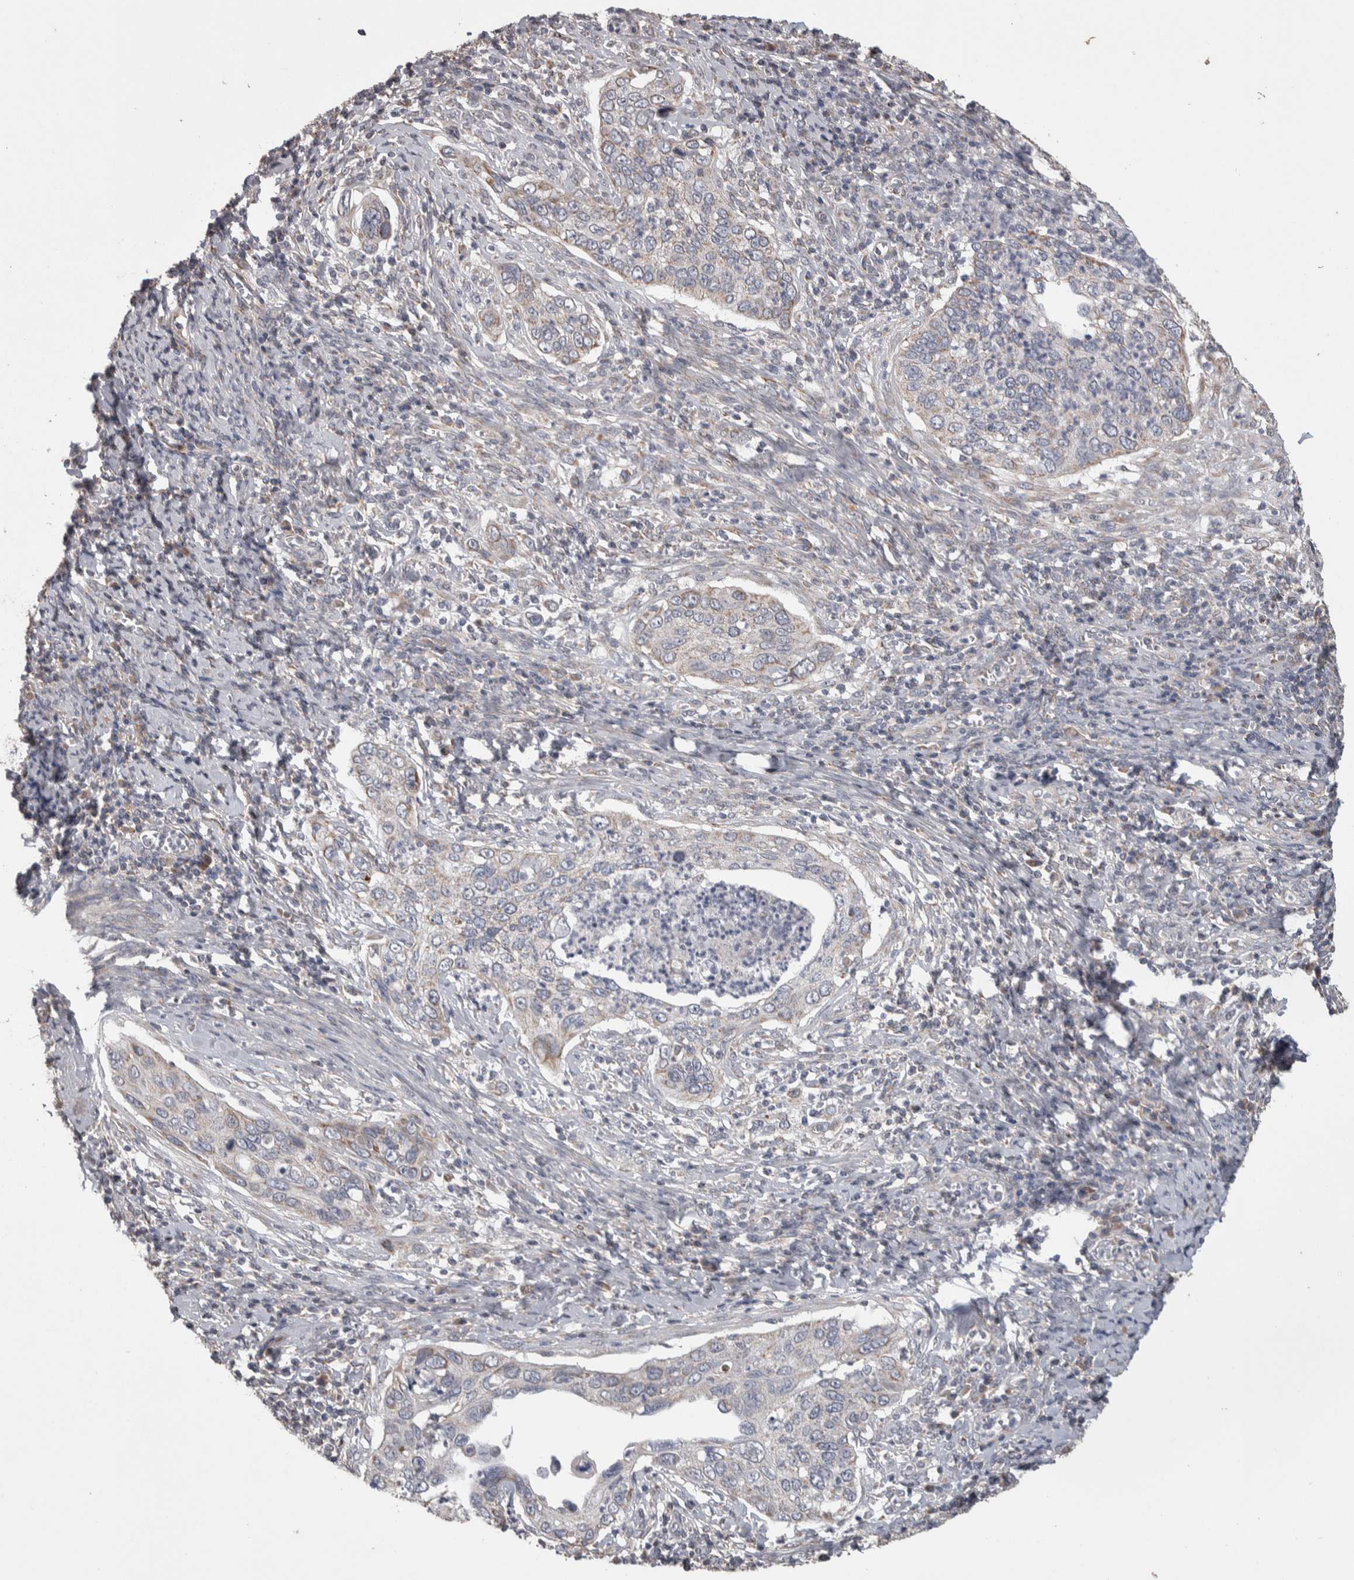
{"staining": {"intensity": "weak", "quantity": "<25%", "location": "cytoplasmic/membranous"}, "tissue": "cervical cancer", "cell_type": "Tumor cells", "image_type": "cancer", "snomed": [{"axis": "morphology", "description": "Squamous cell carcinoma, NOS"}, {"axis": "topography", "description": "Cervix"}], "caption": "There is no significant expression in tumor cells of cervical cancer (squamous cell carcinoma).", "gene": "SCO1", "patient": {"sex": "female", "age": 53}}